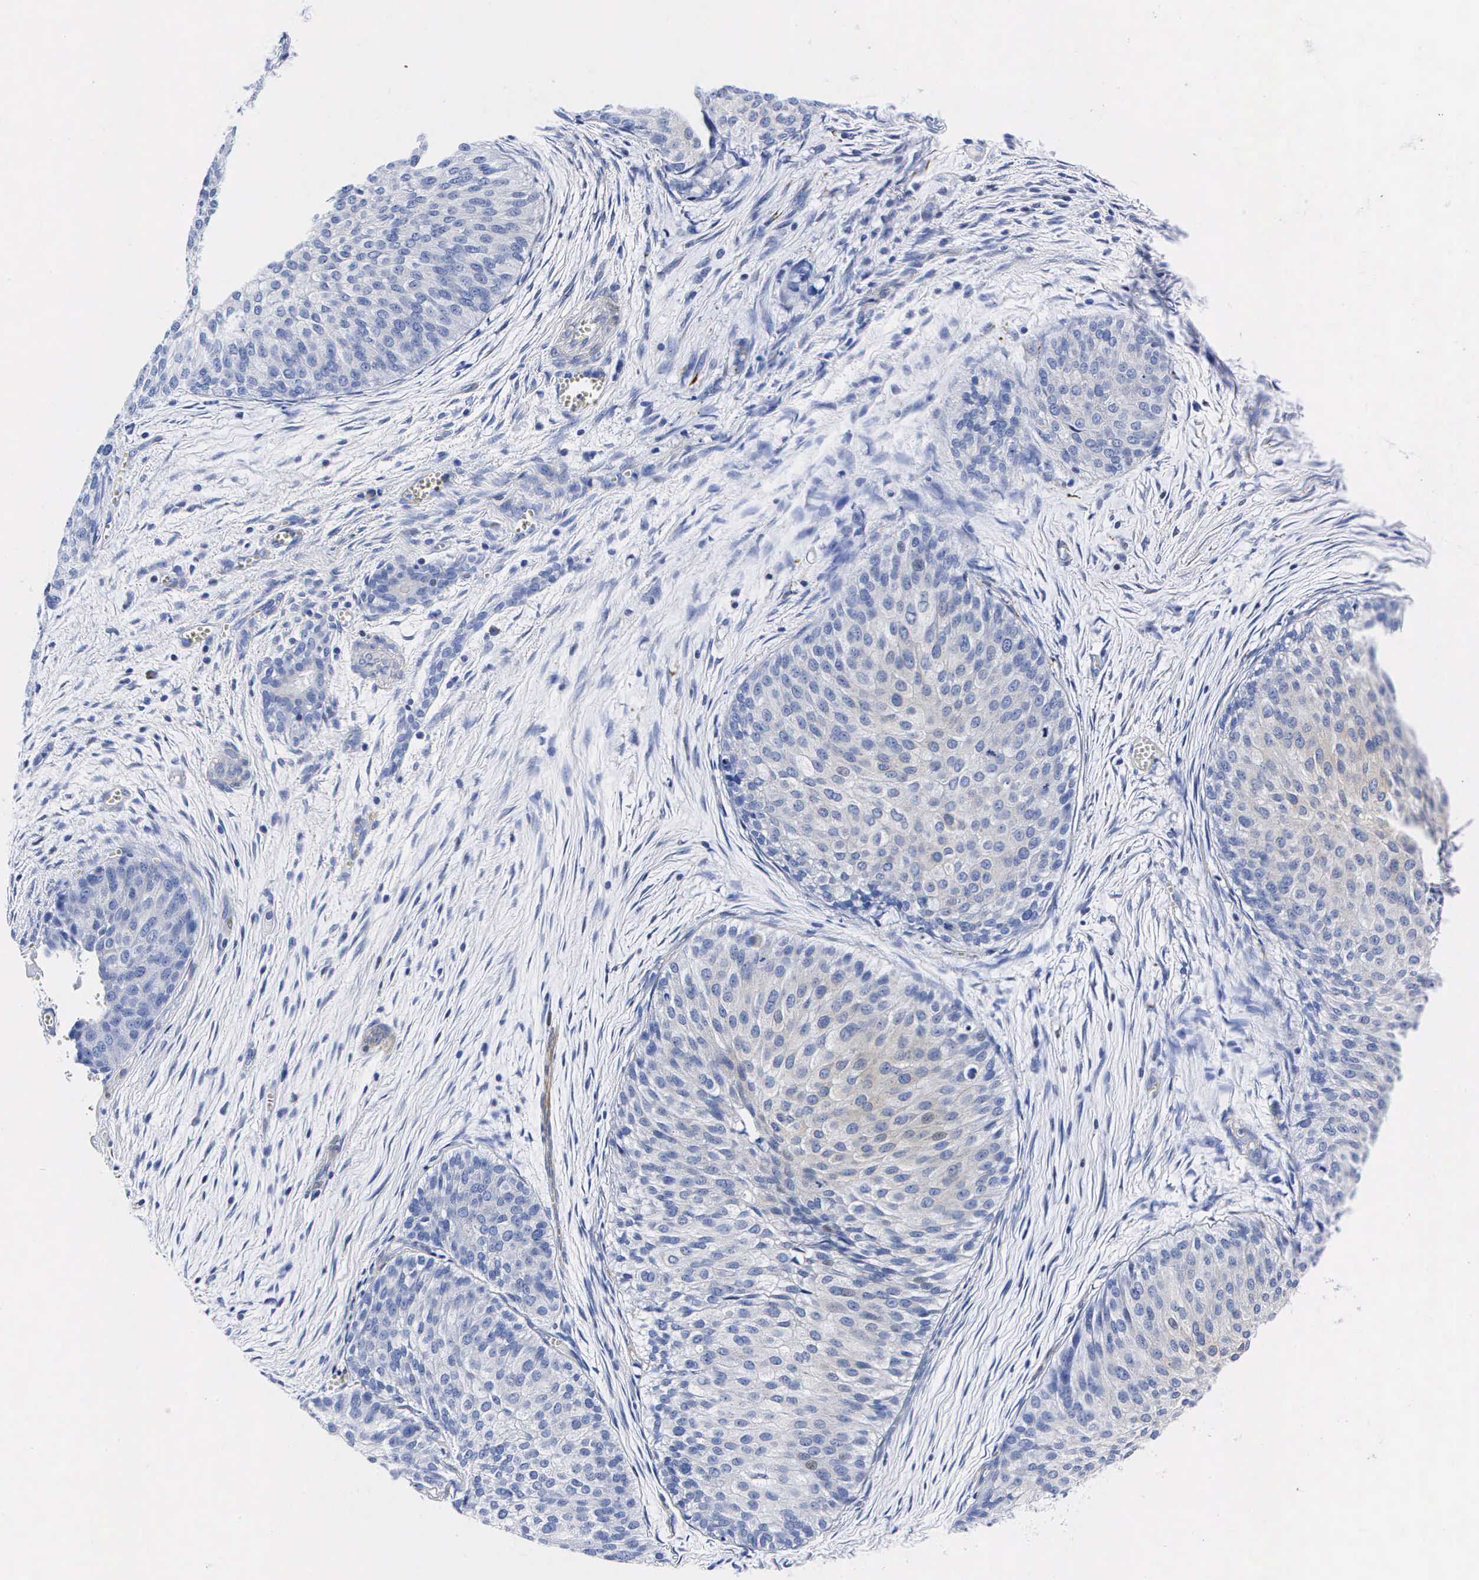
{"staining": {"intensity": "weak", "quantity": "25%-75%", "location": "cytoplasmic/membranous"}, "tissue": "urothelial cancer", "cell_type": "Tumor cells", "image_type": "cancer", "snomed": [{"axis": "morphology", "description": "Urothelial carcinoma, Low grade"}, {"axis": "topography", "description": "Urinary bladder"}], "caption": "Protein expression analysis of urothelial cancer exhibits weak cytoplasmic/membranous positivity in about 25%-75% of tumor cells.", "gene": "ENO2", "patient": {"sex": "male", "age": 84}}